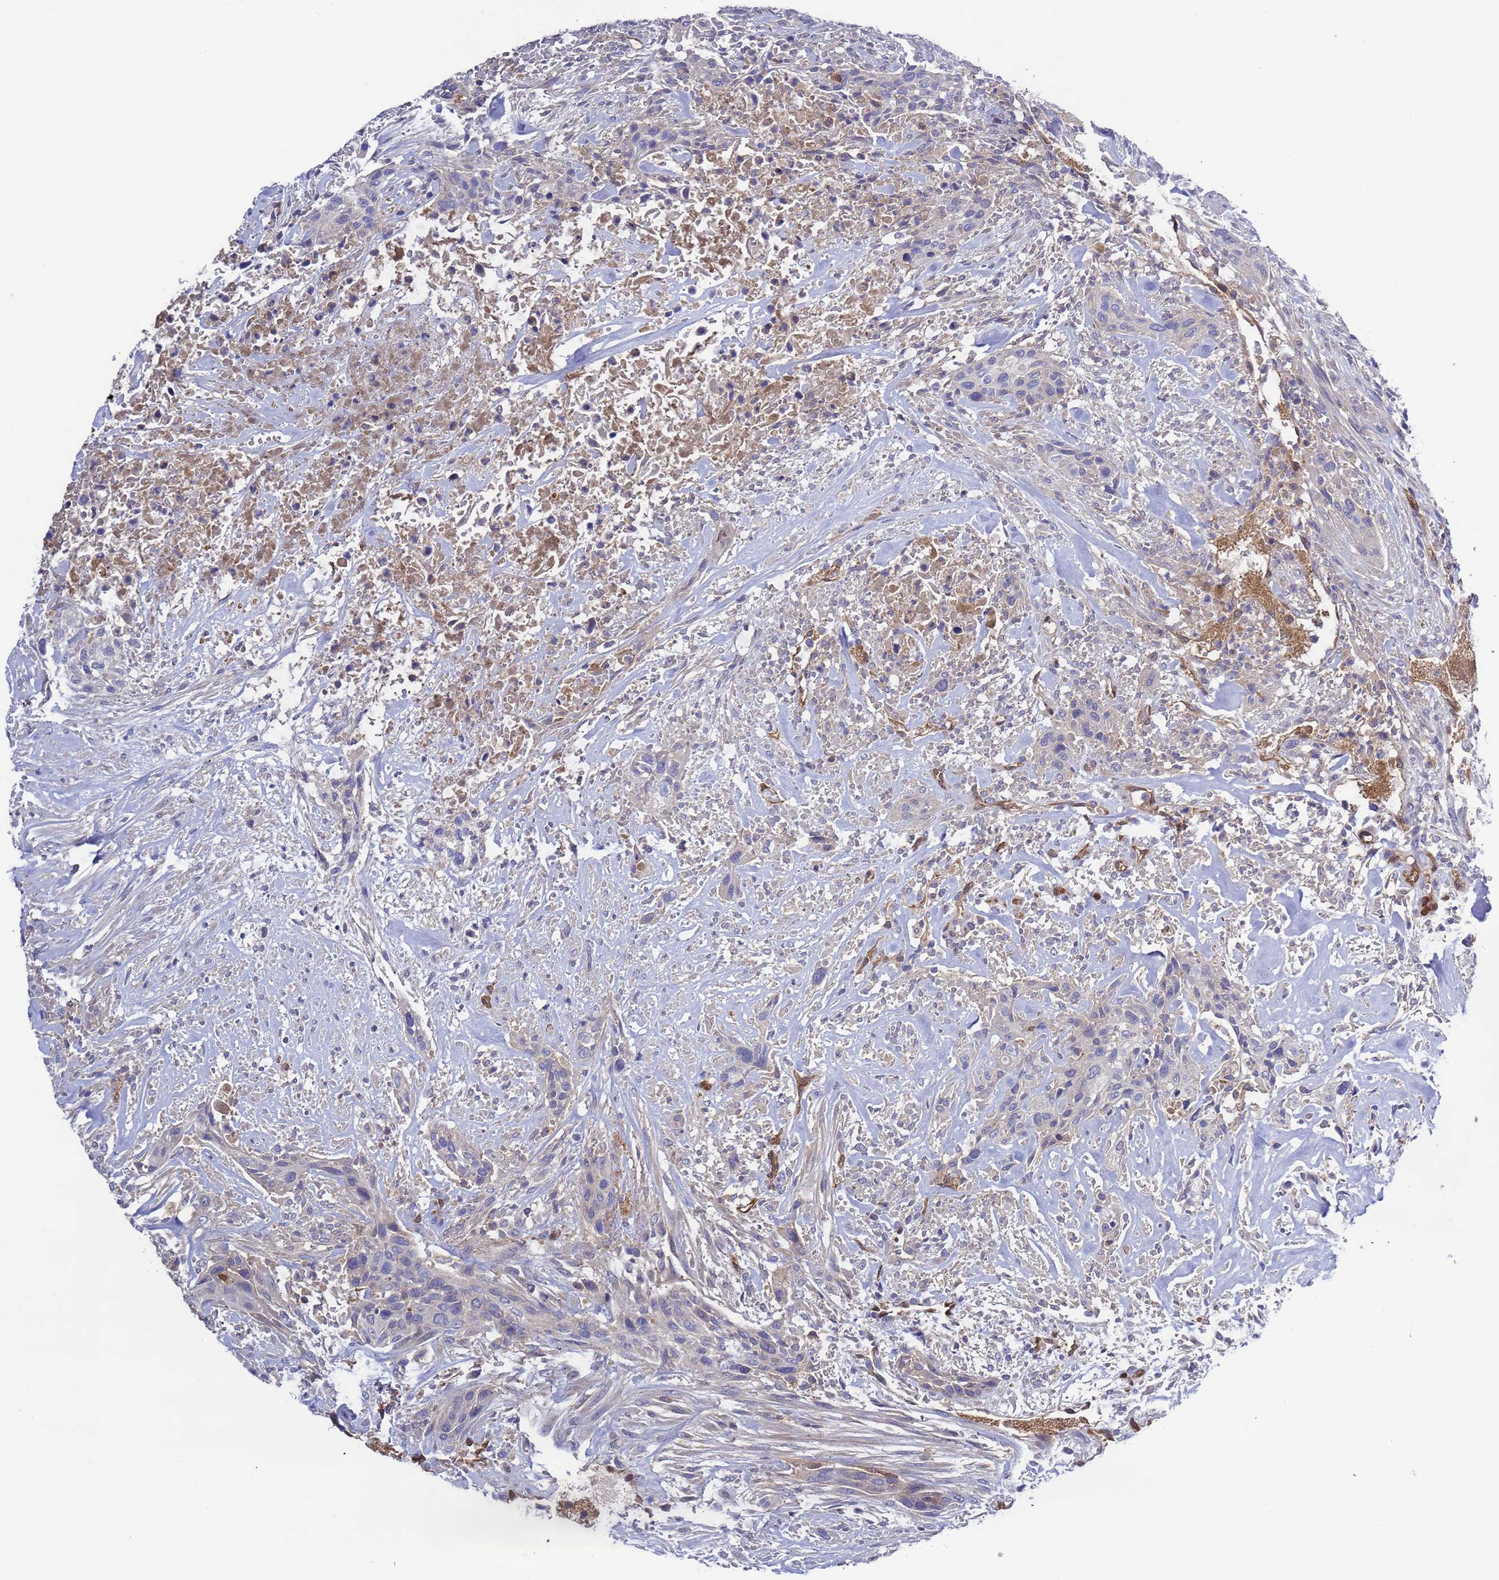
{"staining": {"intensity": "negative", "quantity": "none", "location": "none"}, "tissue": "urothelial cancer", "cell_type": "Tumor cells", "image_type": "cancer", "snomed": [{"axis": "morphology", "description": "Urothelial carcinoma, High grade"}, {"axis": "topography", "description": "Urinary bladder"}], "caption": "Immunohistochemistry (IHC) of urothelial cancer reveals no positivity in tumor cells.", "gene": "FOXRED1", "patient": {"sex": "male", "age": 35}}